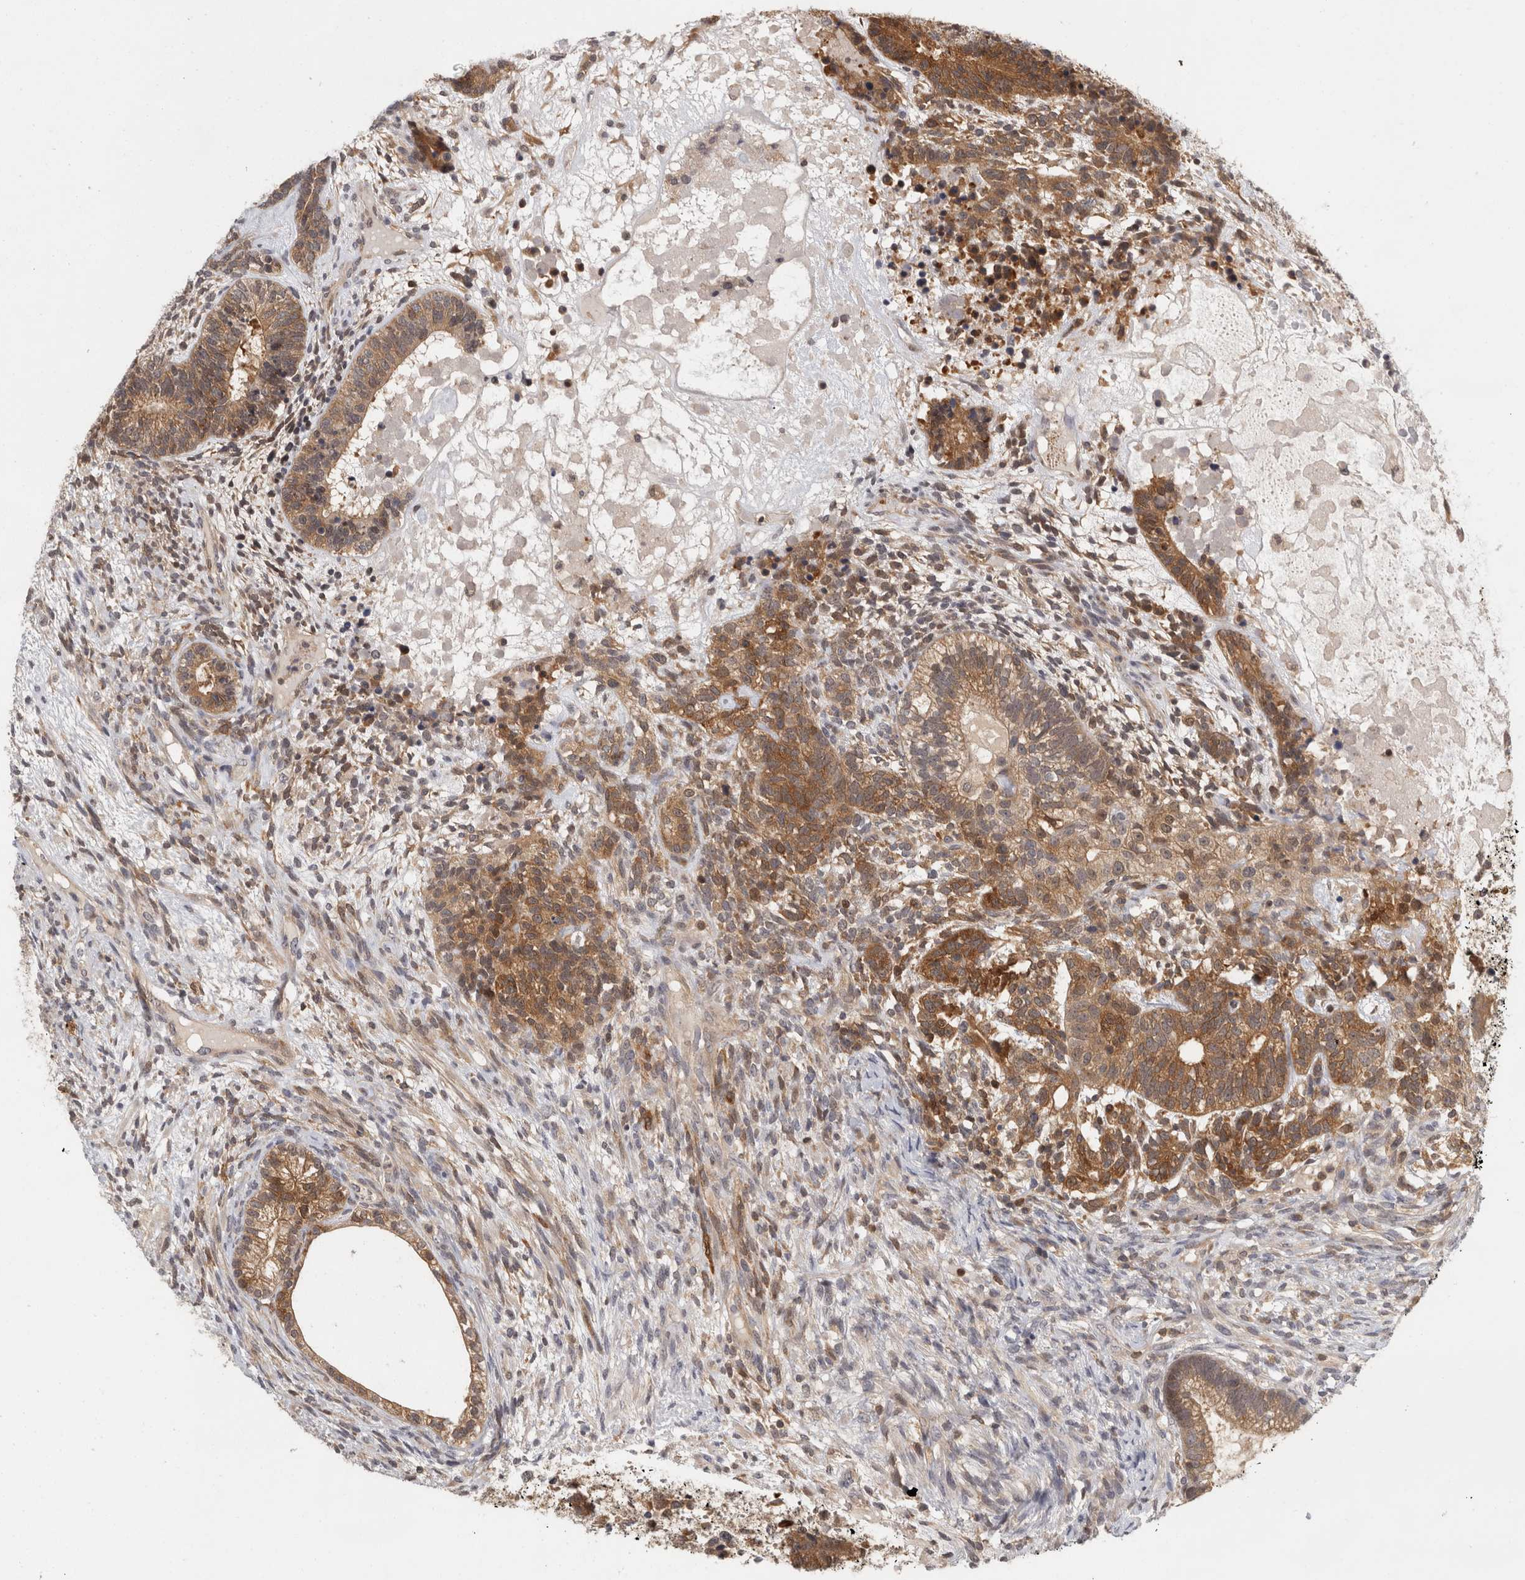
{"staining": {"intensity": "weak", "quantity": ">75%", "location": "cytoplasmic/membranous,nuclear"}, "tissue": "testis cancer", "cell_type": "Tumor cells", "image_type": "cancer", "snomed": [{"axis": "morphology", "description": "Seminoma, NOS"}, {"axis": "morphology", "description": "Carcinoma, Embryonal, NOS"}, {"axis": "topography", "description": "Testis"}], "caption": "A brown stain shows weak cytoplasmic/membranous and nuclear staining of a protein in testis cancer (seminoma) tumor cells. The protein is stained brown, and the nuclei are stained in blue (DAB (3,3'-diaminobenzidine) IHC with brightfield microscopy, high magnification).", "gene": "ACAT2", "patient": {"sex": "male", "age": 28}}